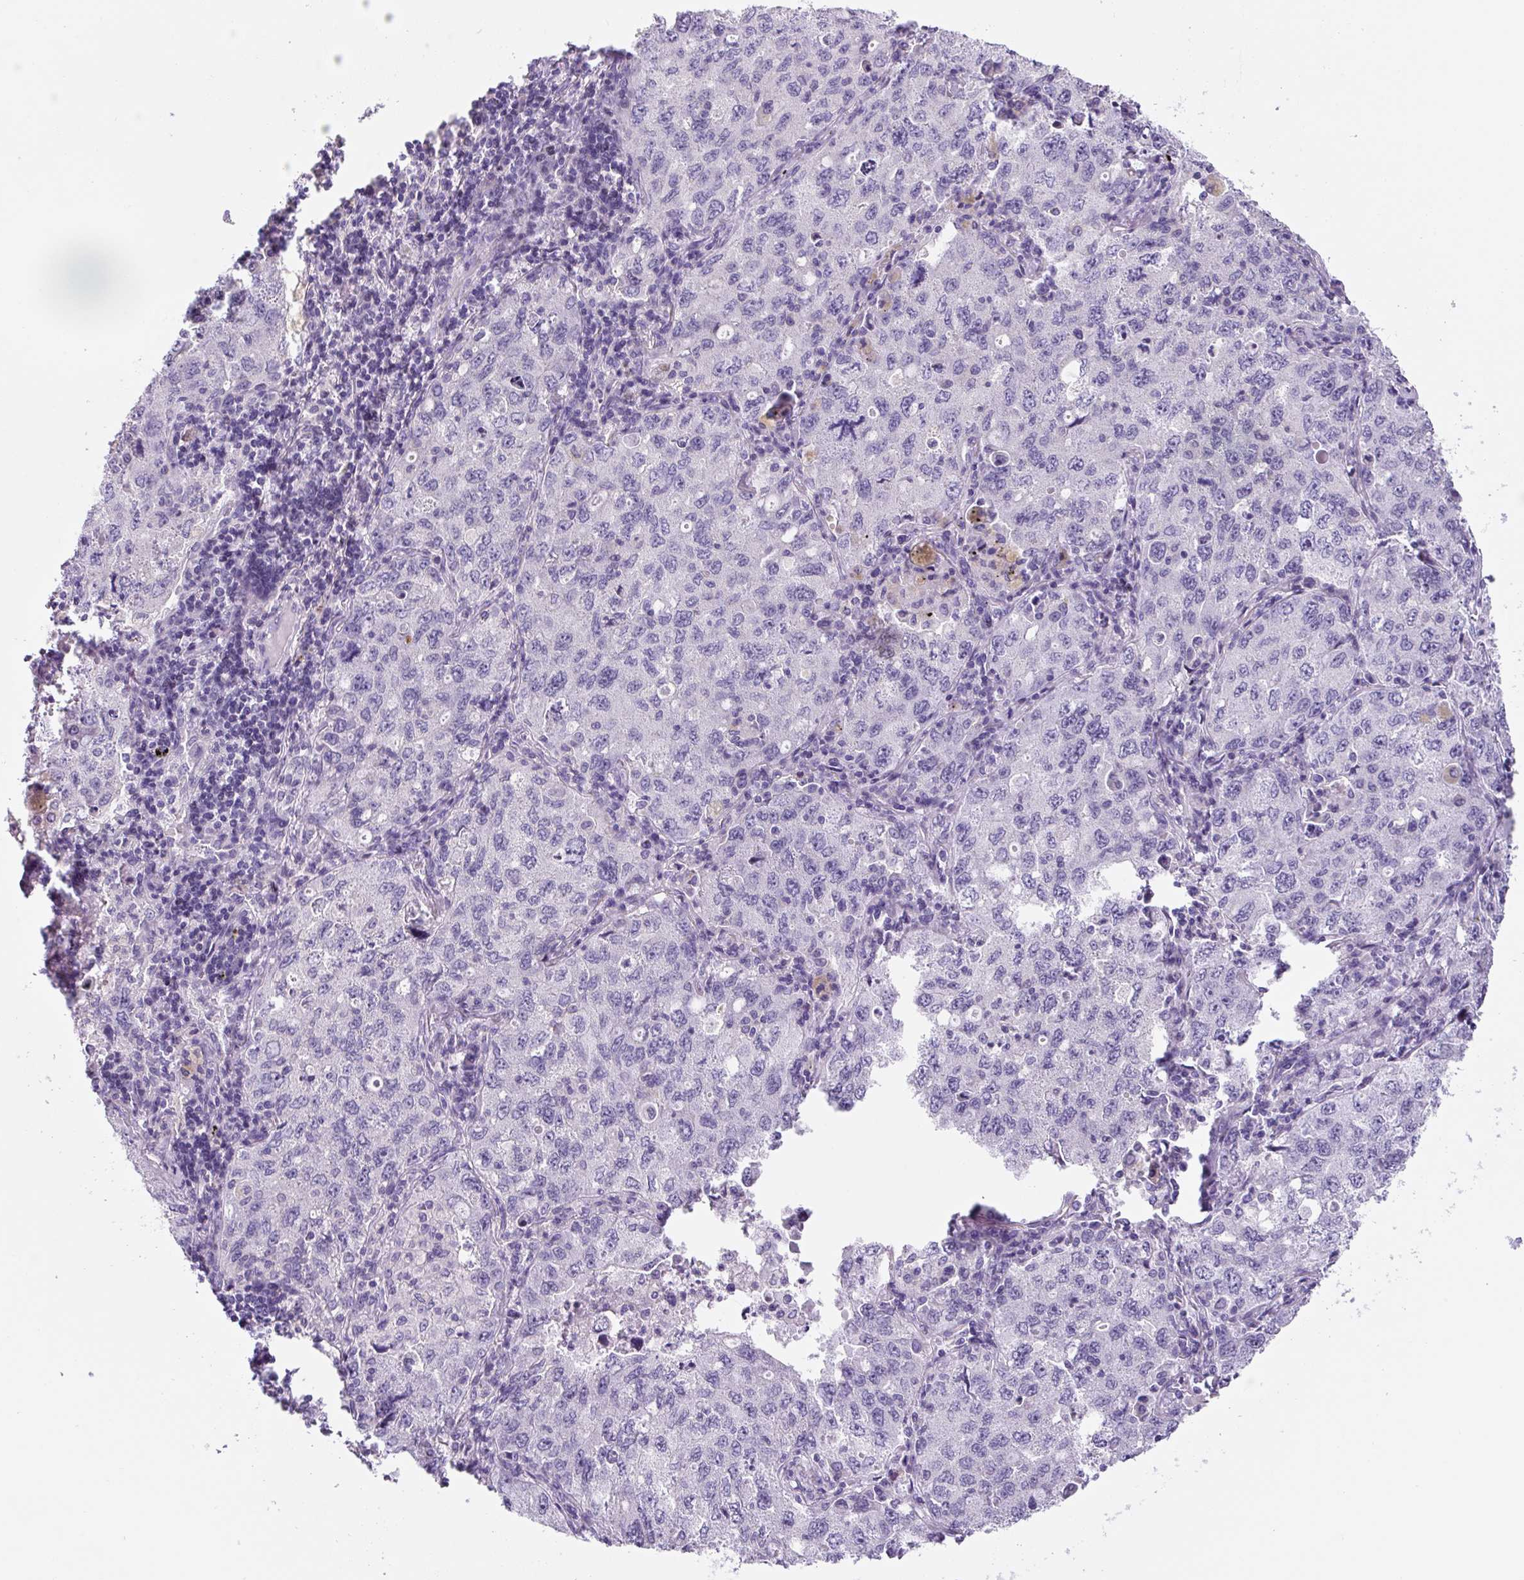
{"staining": {"intensity": "negative", "quantity": "none", "location": "none"}, "tissue": "lung cancer", "cell_type": "Tumor cells", "image_type": "cancer", "snomed": [{"axis": "morphology", "description": "Adenocarcinoma, NOS"}, {"axis": "topography", "description": "Lung"}], "caption": "Immunohistochemistry (IHC) micrograph of neoplastic tissue: human lung cancer stained with DAB demonstrates no significant protein expression in tumor cells.", "gene": "YIF1B", "patient": {"sex": "female", "age": 57}}